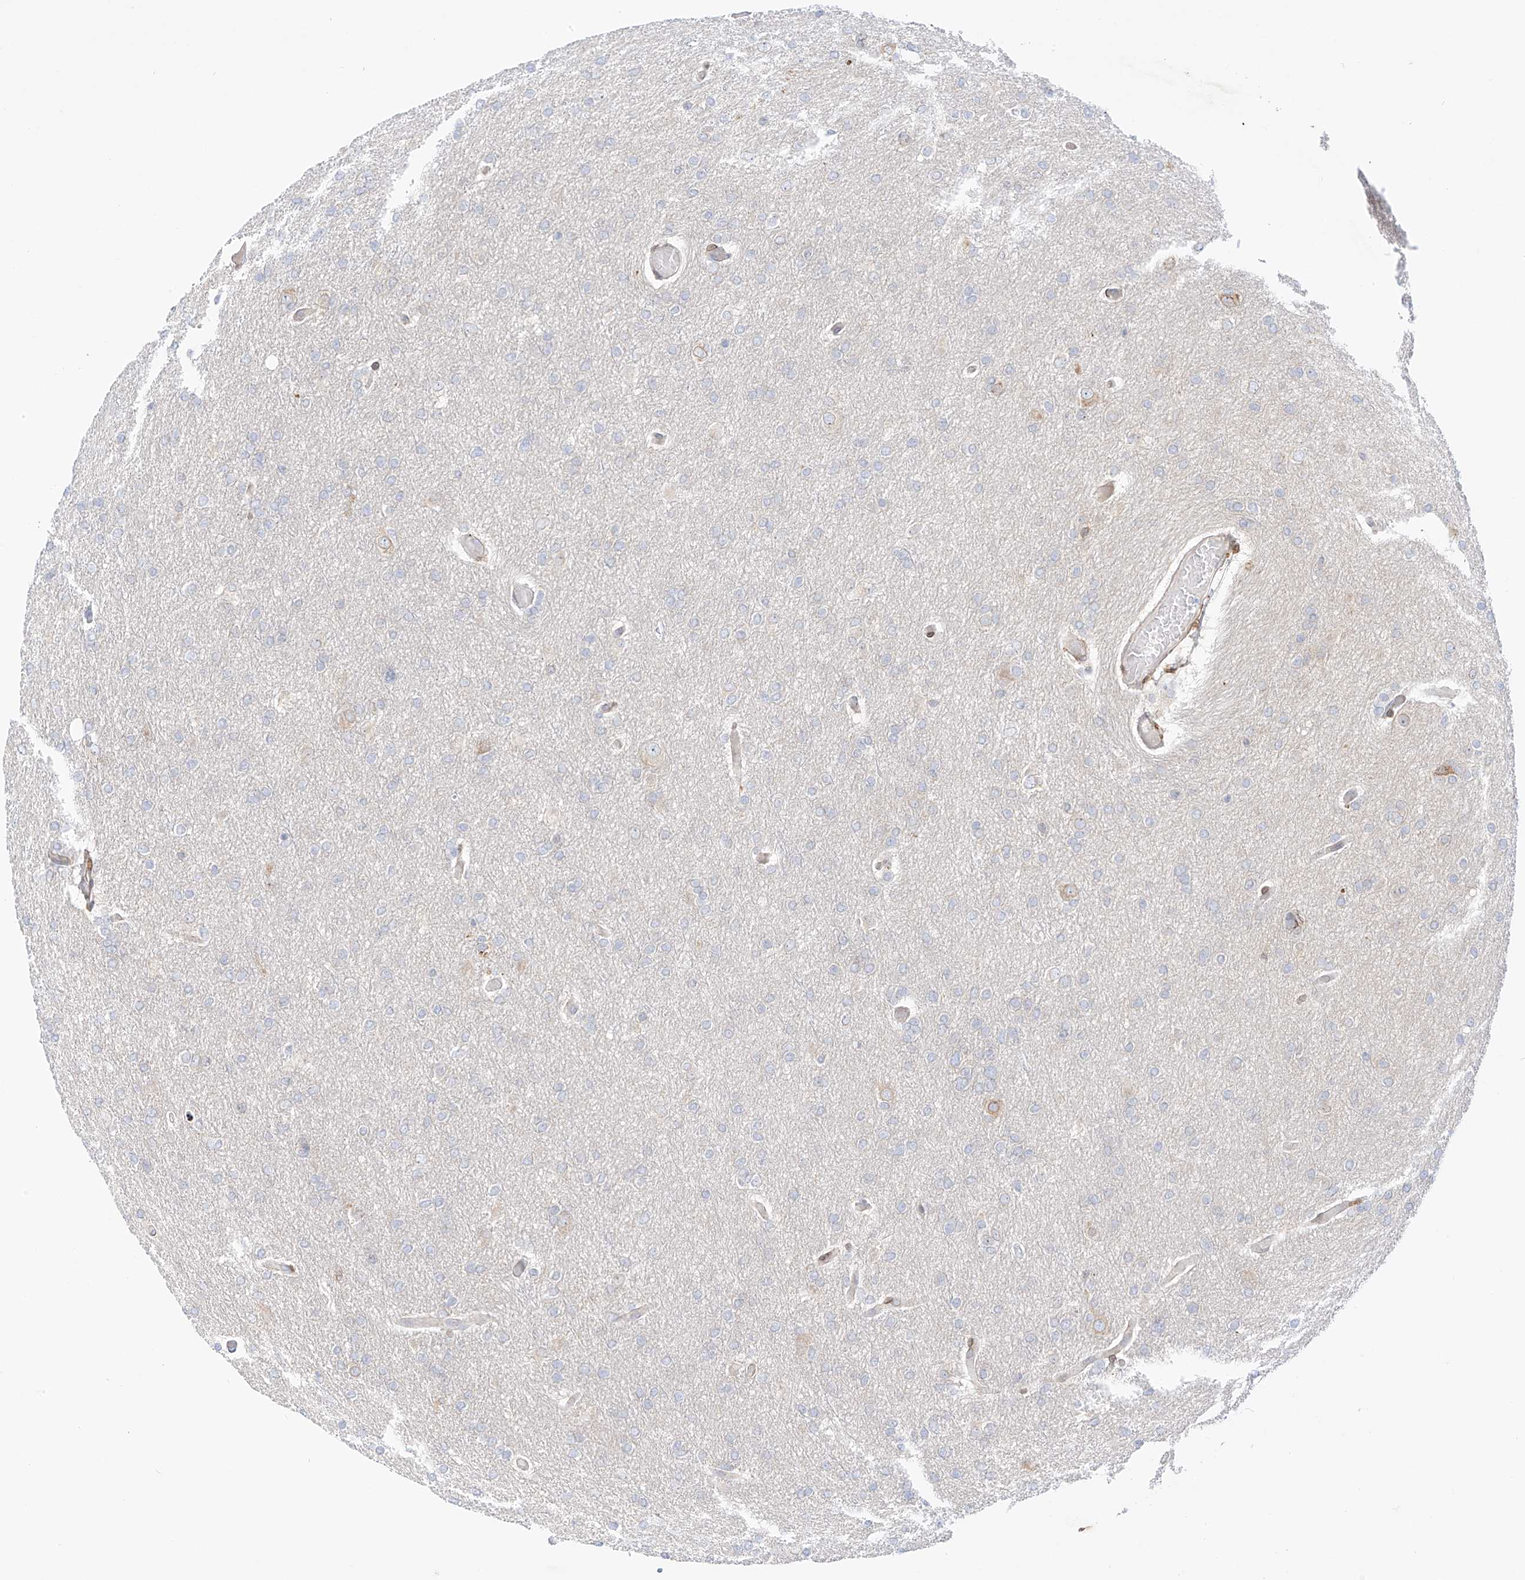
{"staining": {"intensity": "negative", "quantity": "none", "location": "none"}, "tissue": "glioma", "cell_type": "Tumor cells", "image_type": "cancer", "snomed": [{"axis": "morphology", "description": "Glioma, malignant, High grade"}, {"axis": "topography", "description": "Cerebral cortex"}], "caption": "This is an immunohistochemistry (IHC) micrograph of human glioma. There is no staining in tumor cells.", "gene": "PCYOX1", "patient": {"sex": "female", "age": 36}}